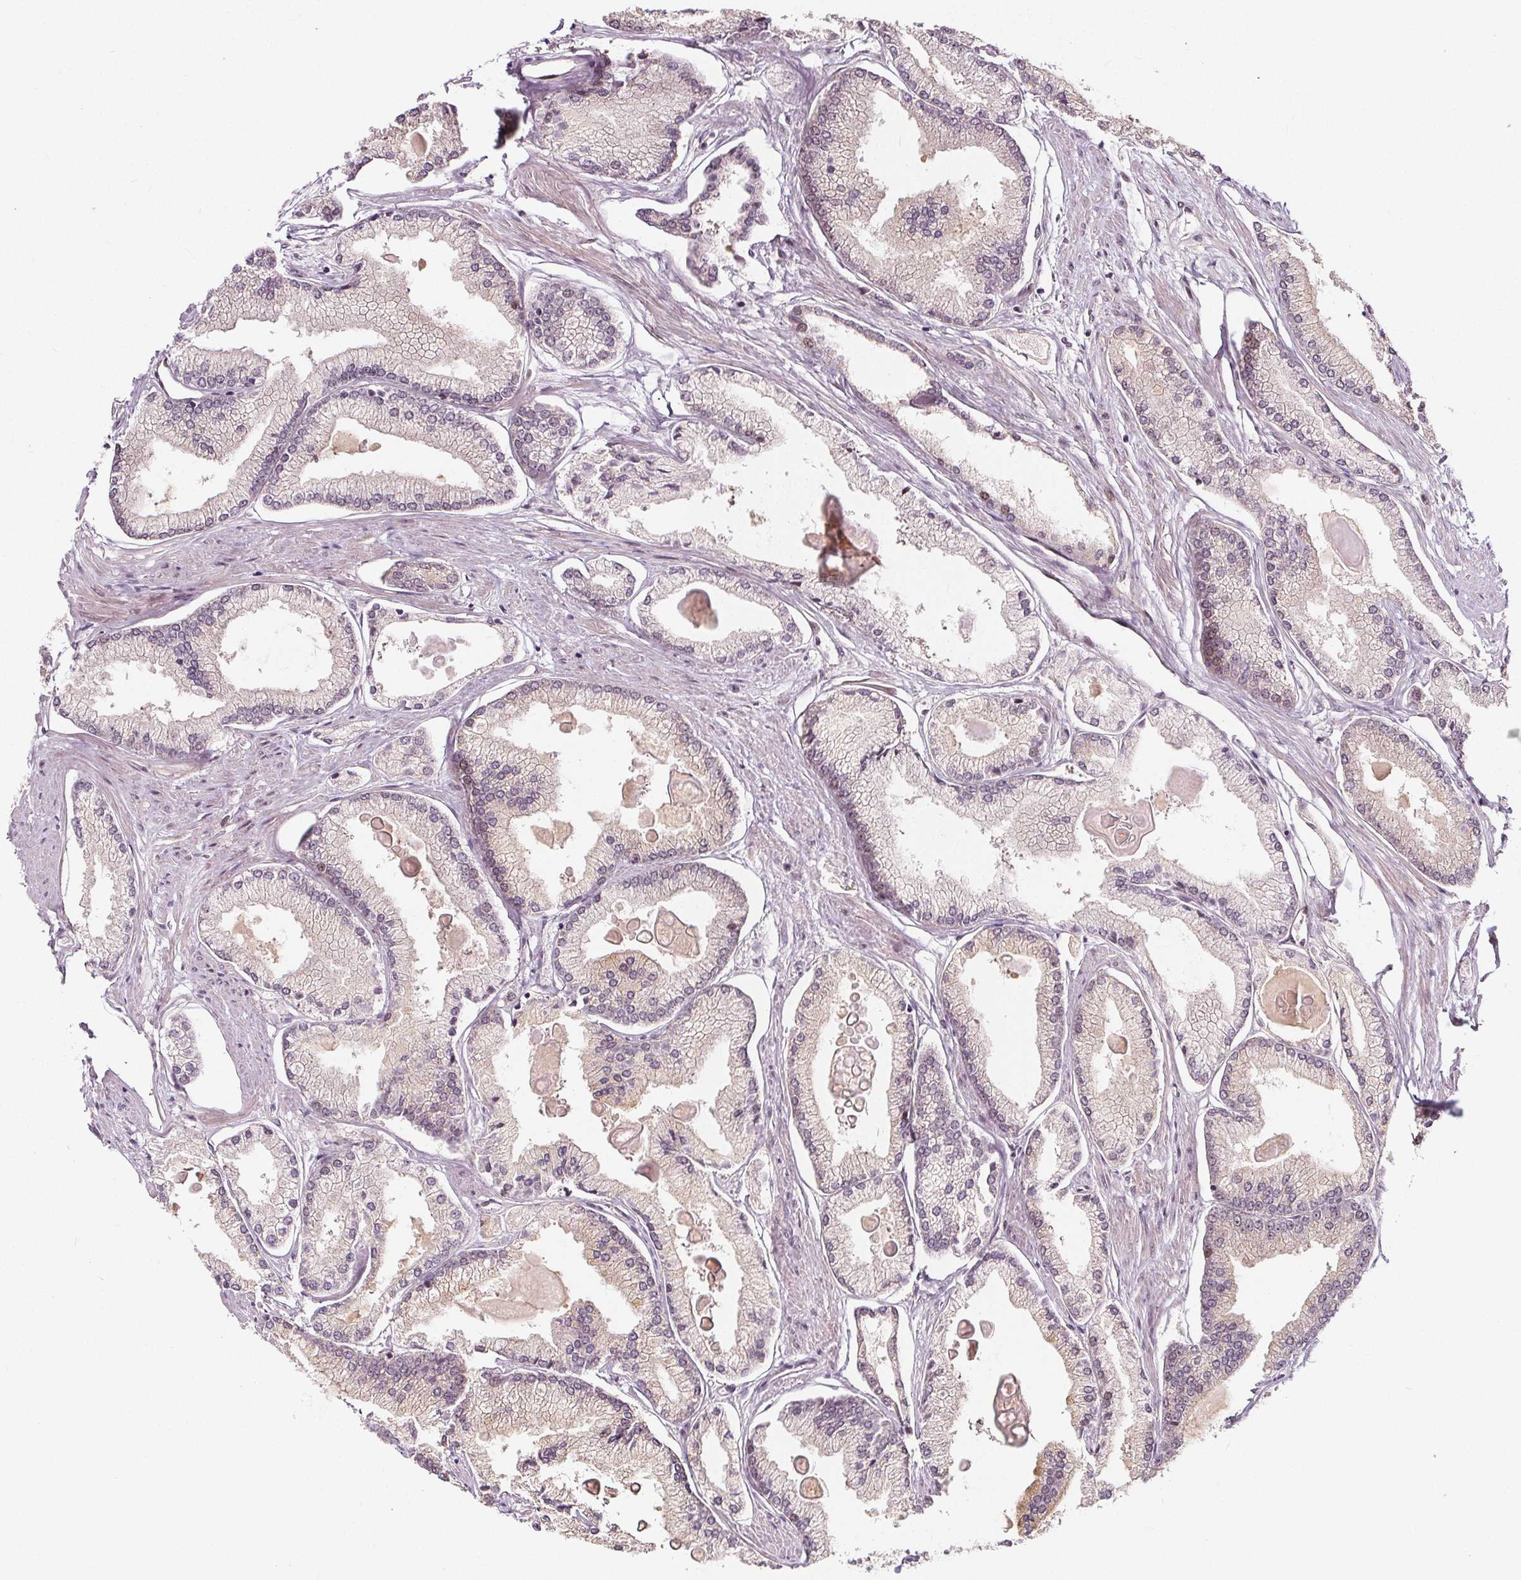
{"staining": {"intensity": "negative", "quantity": "none", "location": "none"}, "tissue": "prostate cancer", "cell_type": "Tumor cells", "image_type": "cancer", "snomed": [{"axis": "morphology", "description": "Adenocarcinoma, High grade"}, {"axis": "topography", "description": "Prostate"}], "caption": "Histopathology image shows no protein staining in tumor cells of prostate cancer tissue.", "gene": "AKT1S1", "patient": {"sex": "male", "age": 68}}